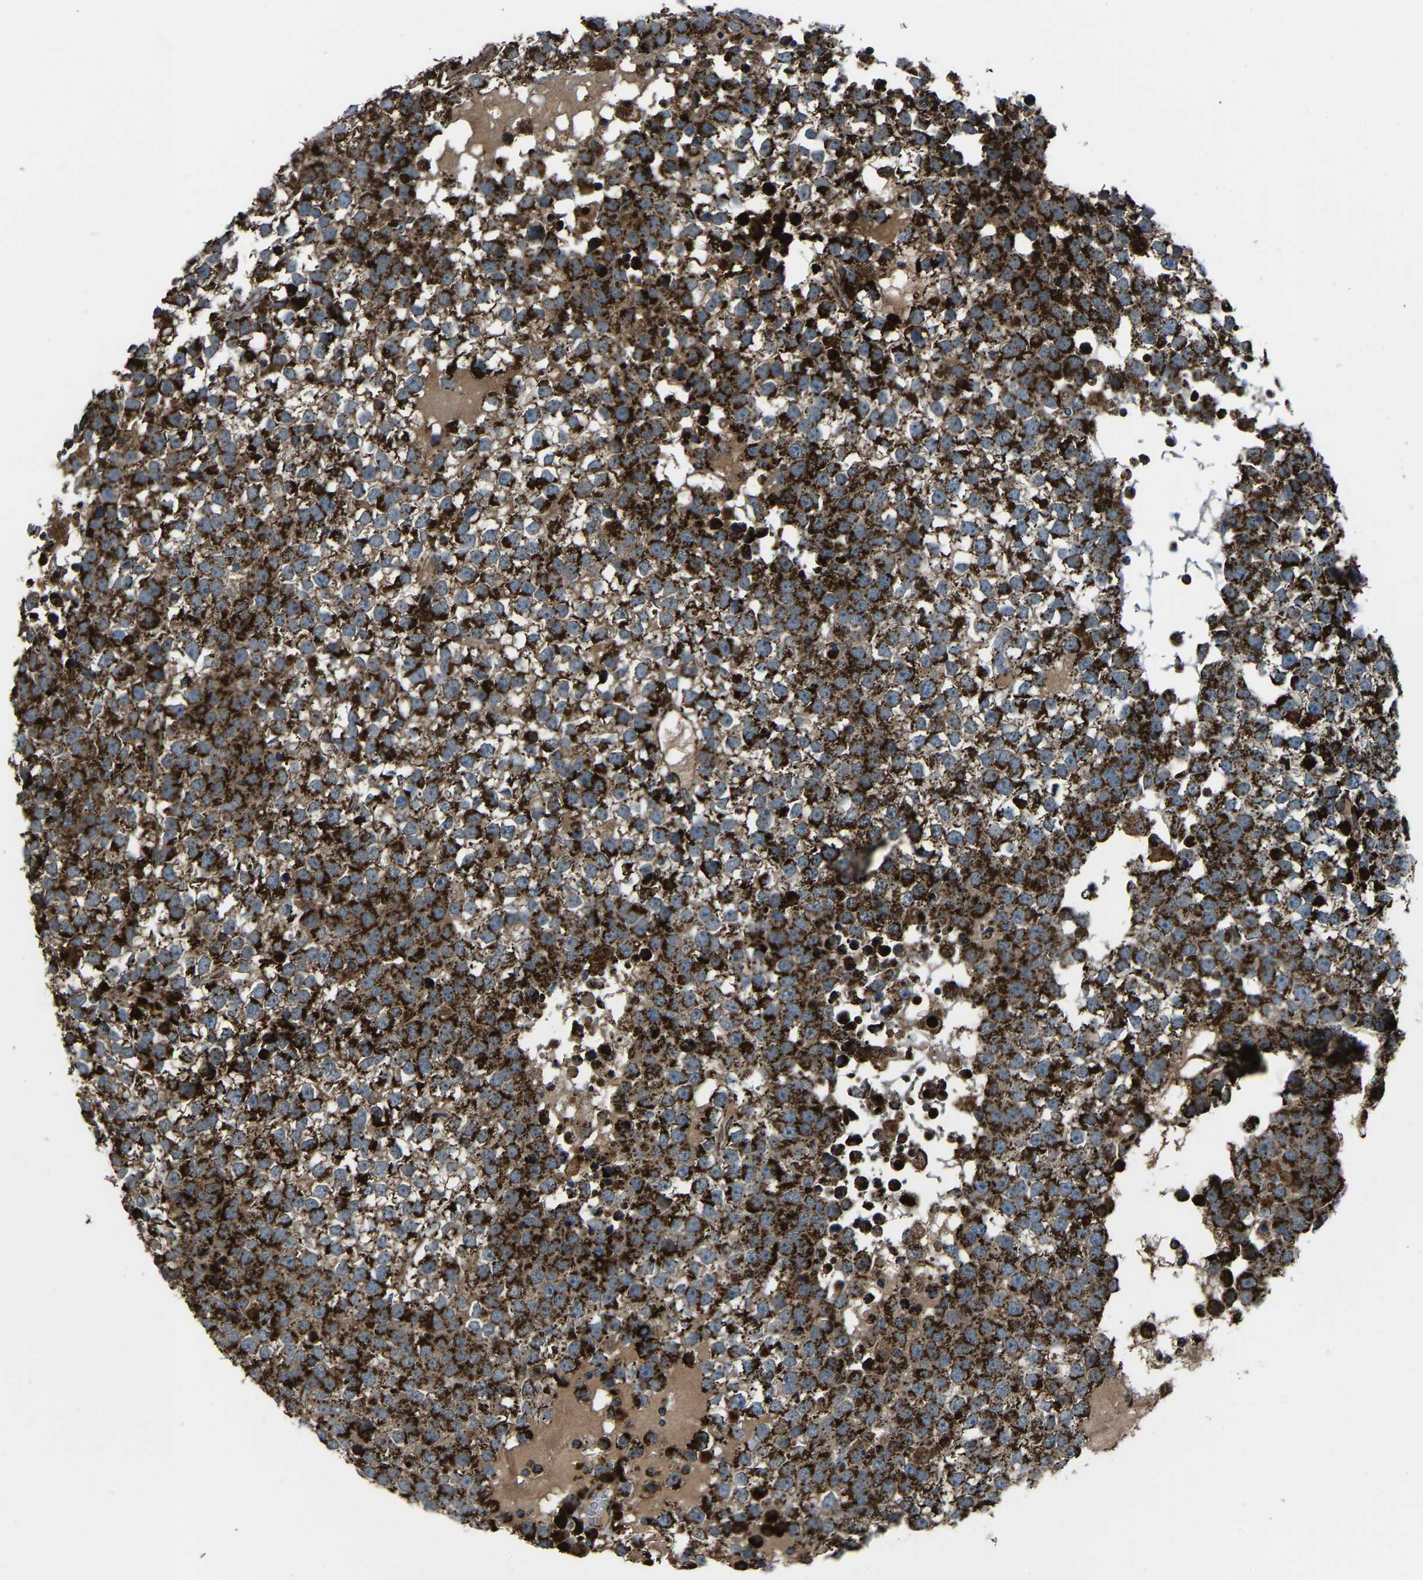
{"staining": {"intensity": "strong", "quantity": ">75%", "location": "cytoplasmic/membranous"}, "tissue": "testis cancer", "cell_type": "Tumor cells", "image_type": "cancer", "snomed": [{"axis": "morphology", "description": "Seminoma, NOS"}, {"axis": "topography", "description": "Testis"}], "caption": "Immunohistochemistry photomicrograph of human testis cancer (seminoma) stained for a protein (brown), which demonstrates high levels of strong cytoplasmic/membranous staining in about >75% of tumor cells.", "gene": "AKR1A1", "patient": {"sex": "male", "age": 65}}